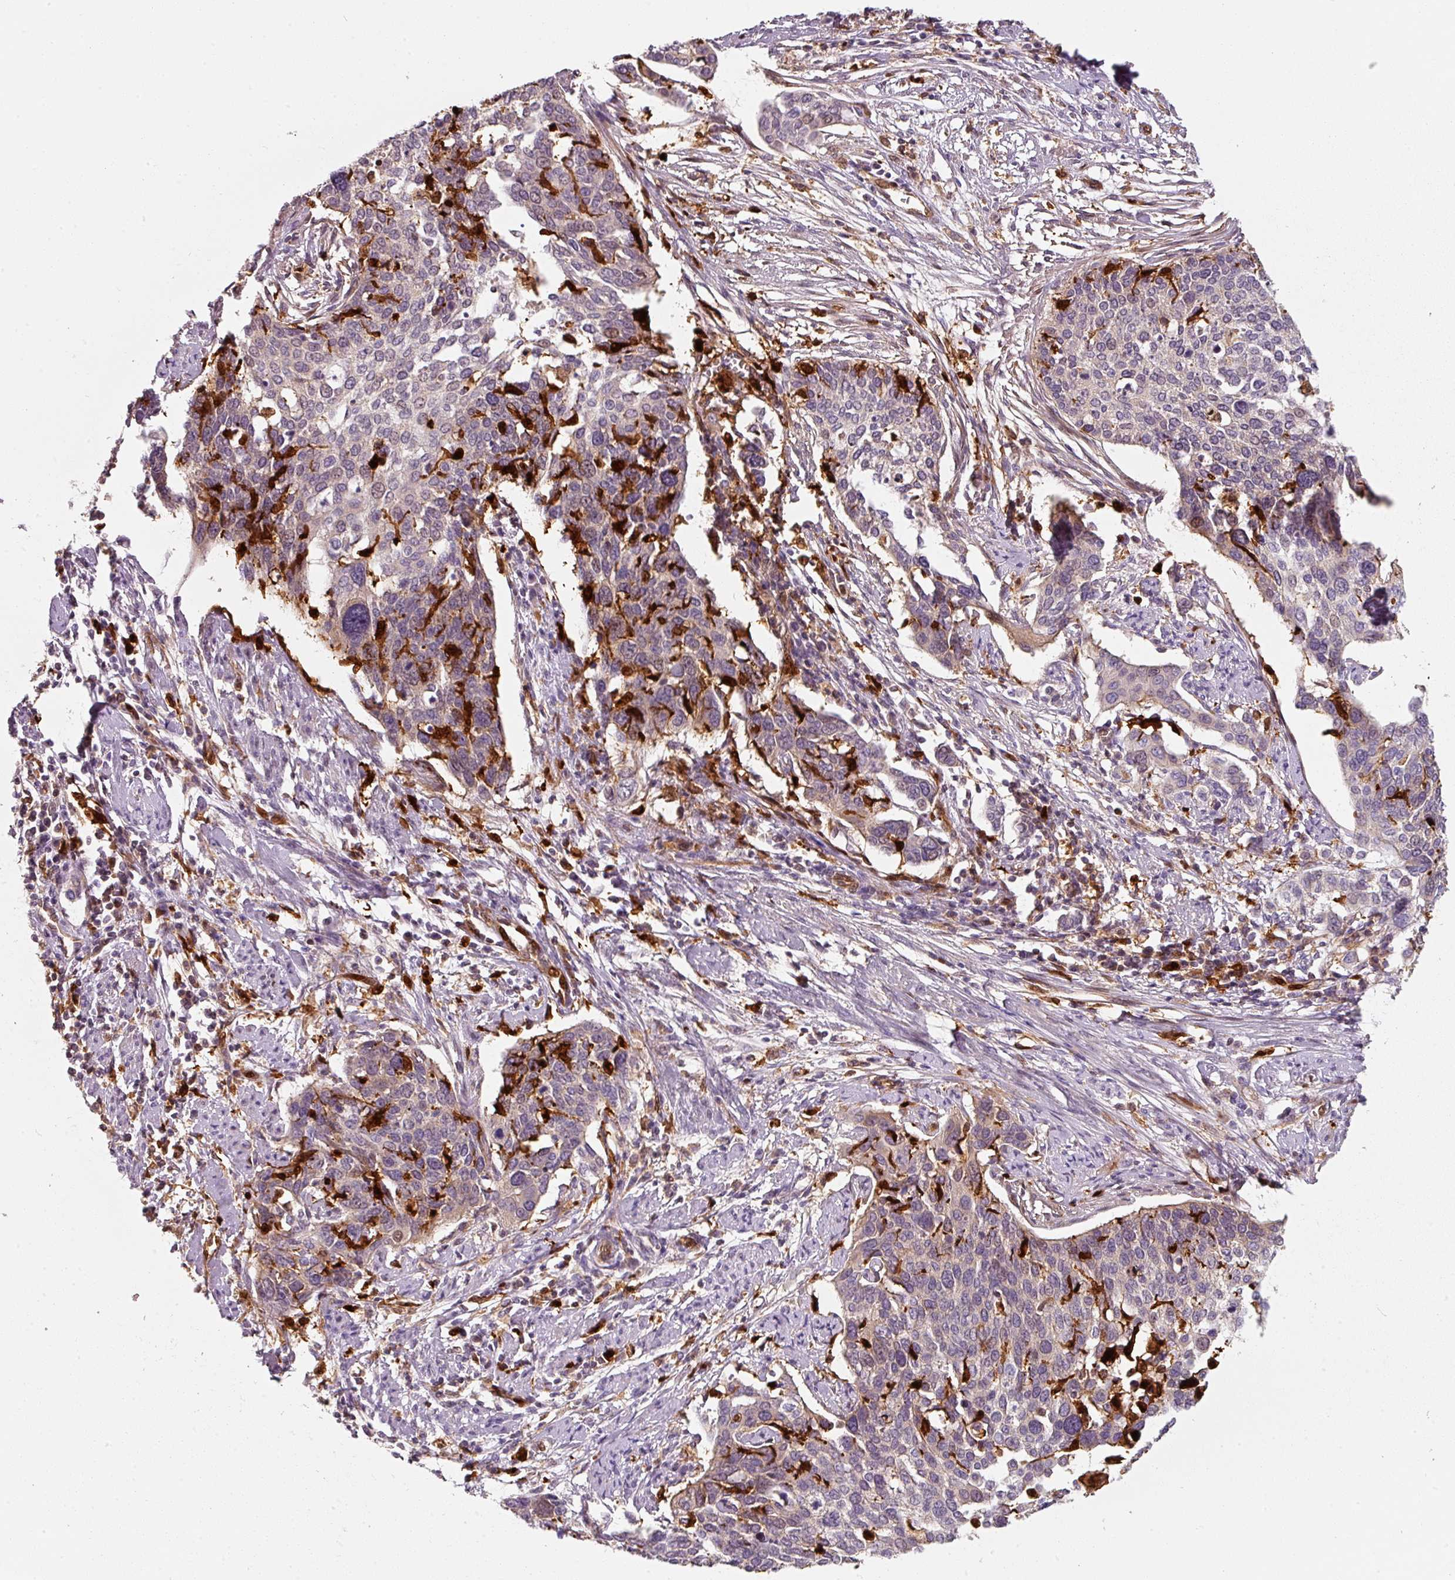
{"staining": {"intensity": "negative", "quantity": "none", "location": "none"}, "tissue": "cervical cancer", "cell_type": "Tumor cells", "image_type": "cancer", "snomed": [{"axis": "morphology", "description": "Squamous cell carcinoma, NOS"}, {"axis": "topography", "description": "Cervix"}], "caption": "Cervical cancer (squamous cell carcinoma) was stained to show a protein in brown. There is no significant staining in tumor cells.", "gene": "IQGAP2", "patient": {"sex": "female", "age": 44}}